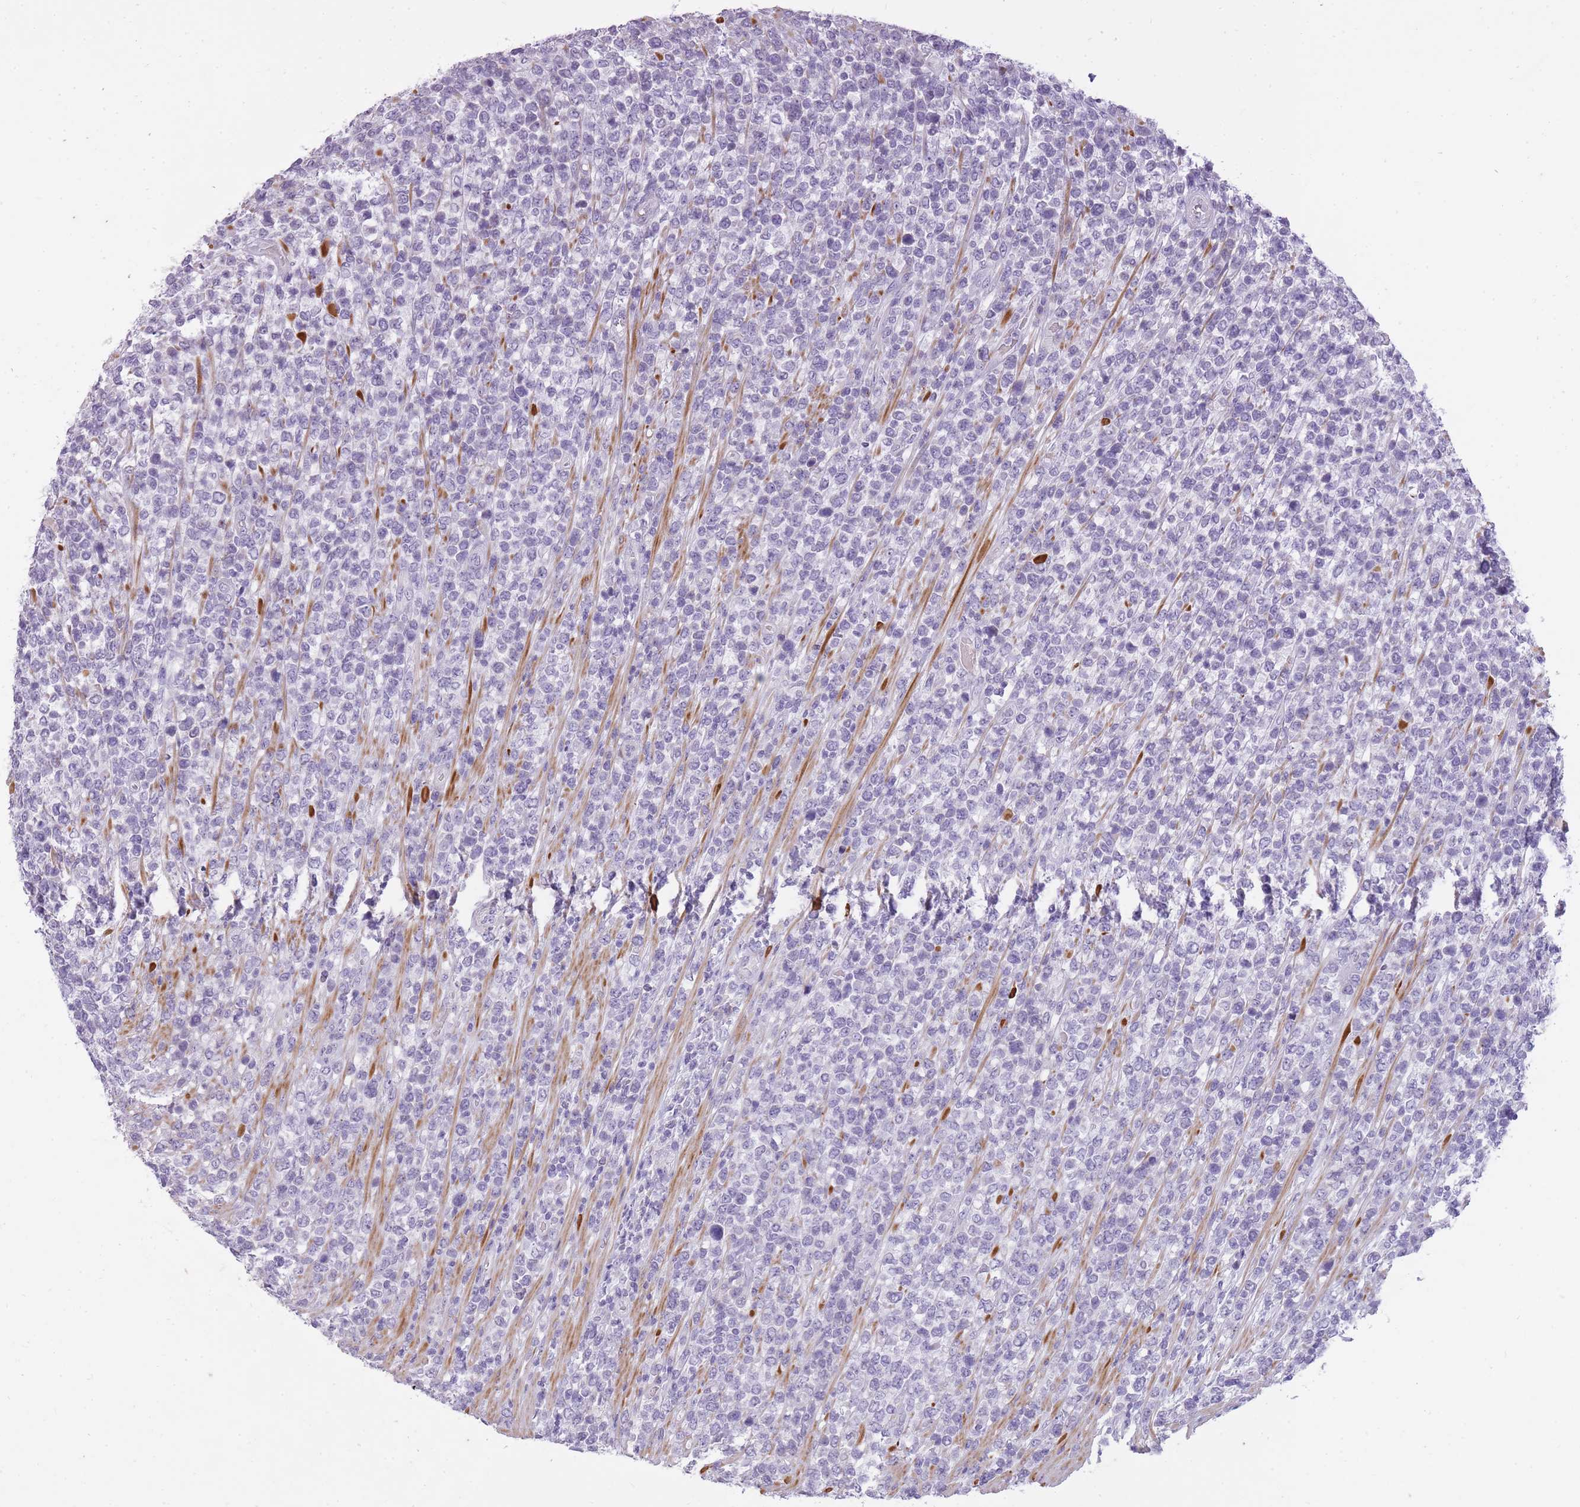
{"staining": {"intensity": "negative", "quantity": "none", "location": "none"}, "tissue": "lymphoma", "cell_type": "Tumor cells", "image_type": "cancer", "snomed": [{"axis": "morphology", "description": "Malignant lymphoma, non-Hodgkin's type, High grade"}, {"axis": "topography", "description": "Soft tissue"}], "caption": "The IHC photomicrograph has no significant staining in tumor cells of lymphoma tissue. (DAB (3,3'-diaminobenzidine) immunohistochemistry visualized using brightfield microscopy, high magnification).", "gene": "CNTNAP3", "patient": {"sex": "female", "age": 56}}